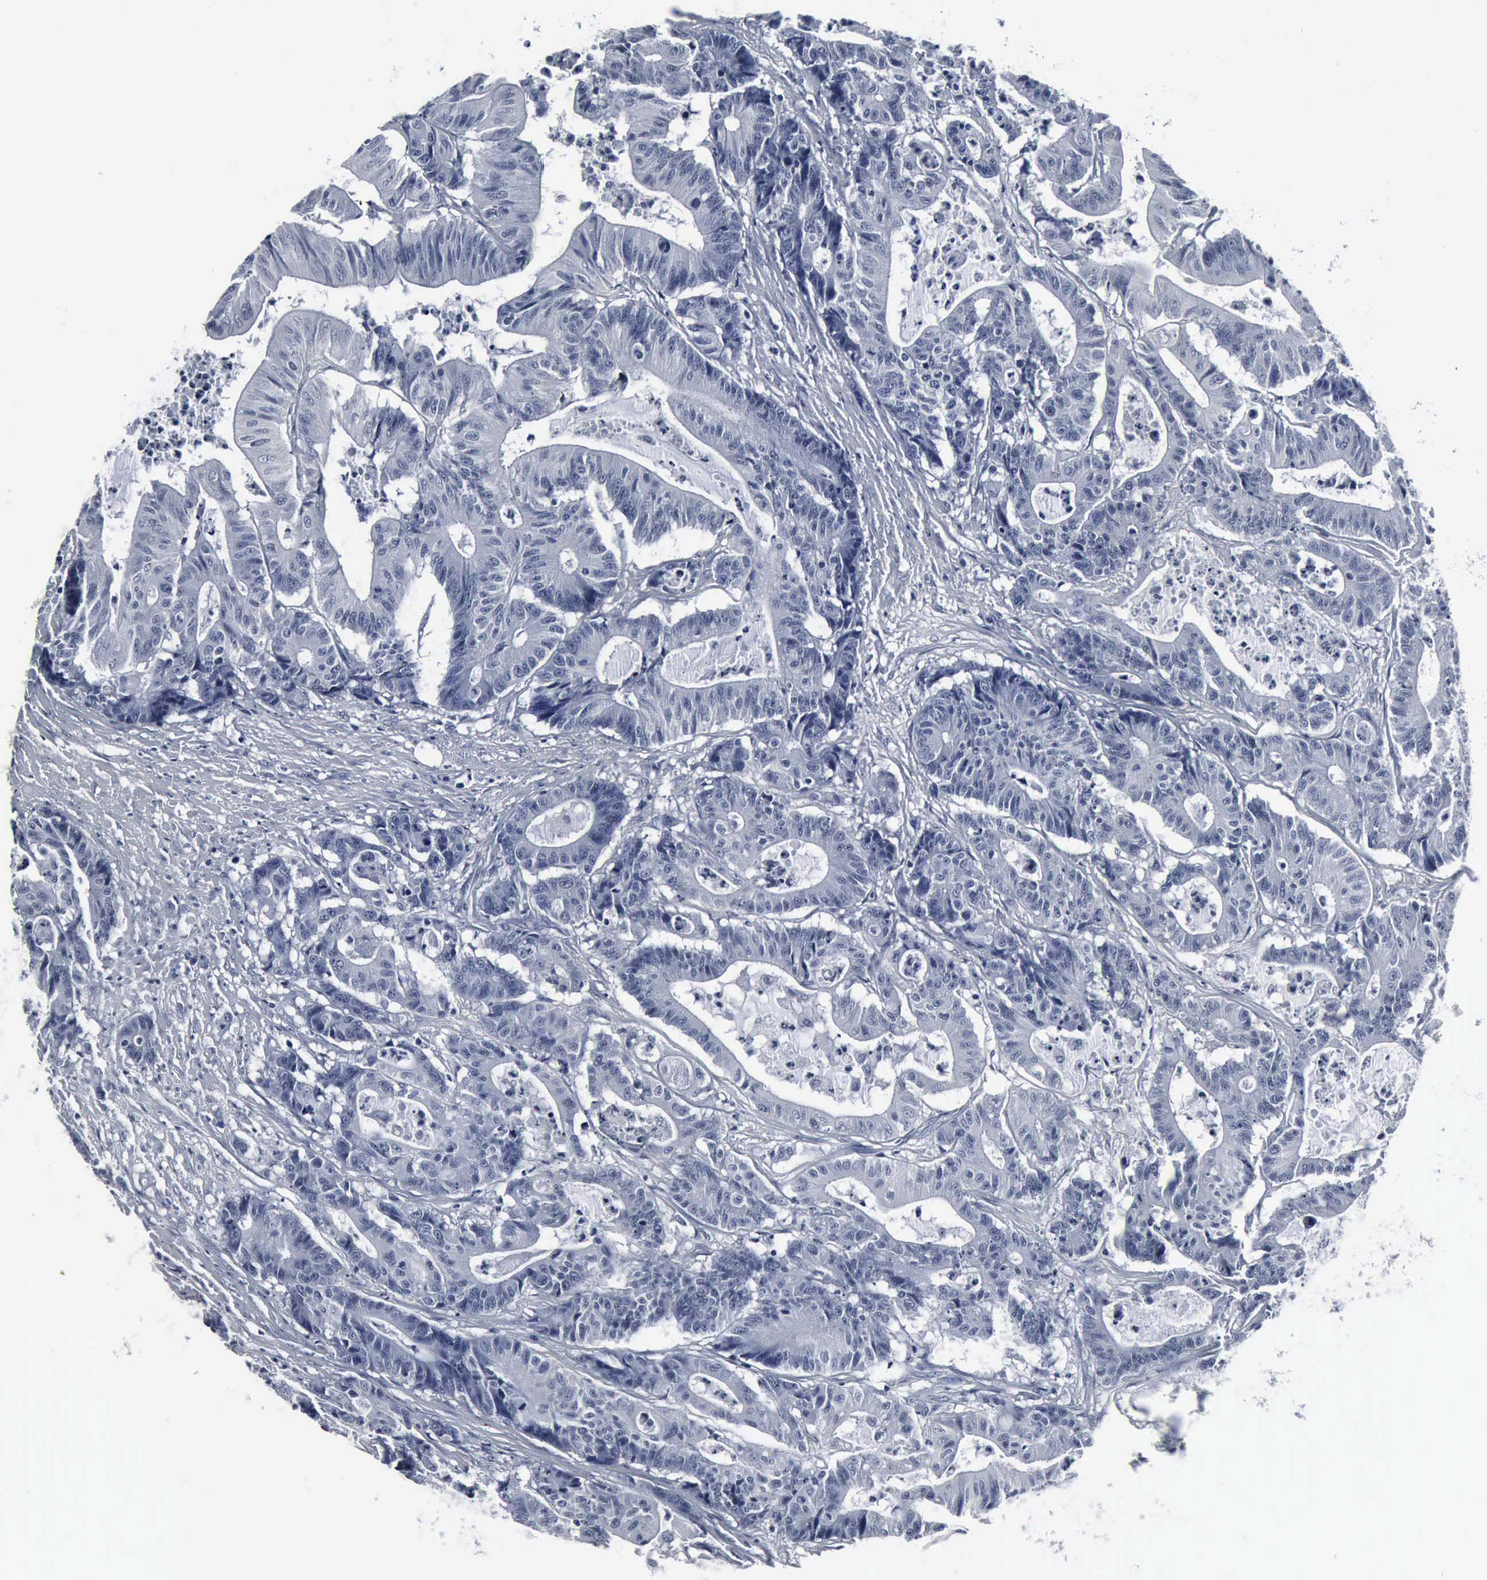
{"staining": {"intensity": "negative", "quantity": "none", "location": "none"}, "tissue": "colorectal cancer", "cell_type": "Tumor cells", "image_type": "cancer", "snomed": [{"axis": "morphology", "description": "Adenocarcinoma, NOS"}, {"axis": "topography", "description": "Colon"}], "caption": "Colorectal adenocarcinoma was stained to show a protein in brown. There is no significant positivity in tumor cells.", "gene": "SNAP25", "patient": {"sex": "female", "age": 84}}